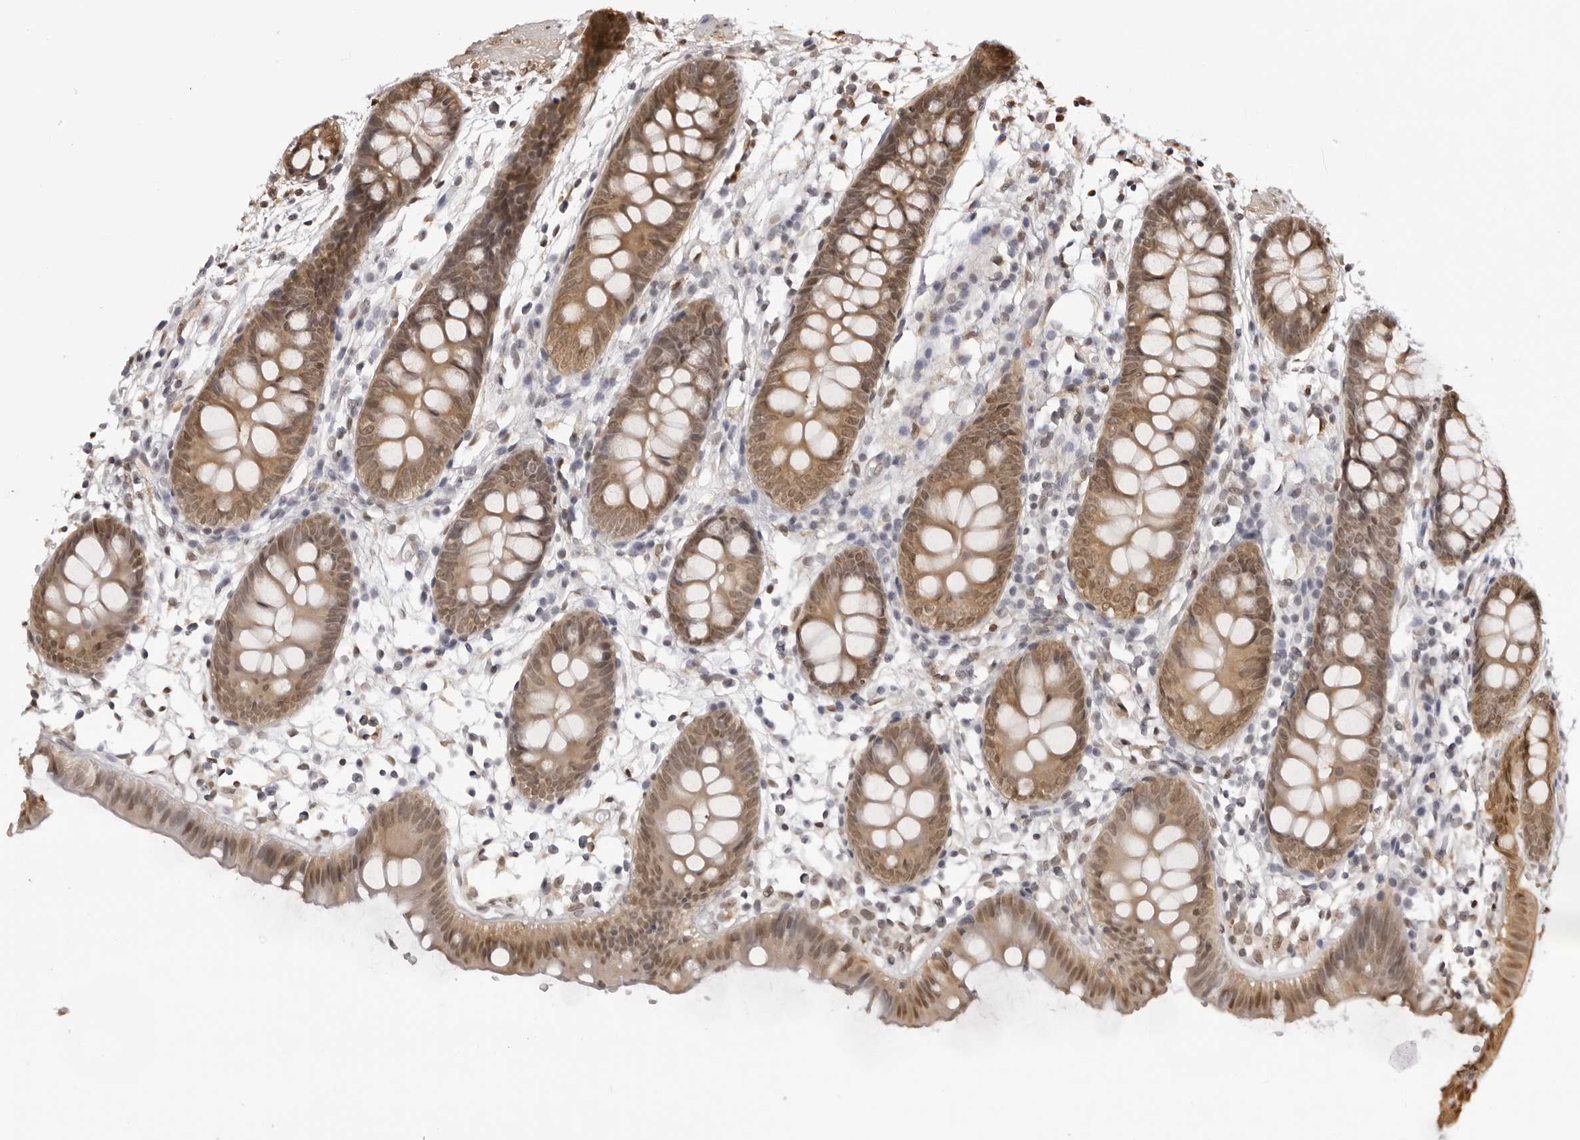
{"staining": {"intensity": "moderate", "quantity": ">75%", "location": "cytoplasmic/membranous,nuclear"}, "tissue": "colon", "cell_type": "Glandular cells", "image_type": "normal", "snomed": [{"axis": "morphology", "description": "Normal tissue, NOS"}, {"axis": "topography", "description": "Colon"}], "caption": "Protein staining by immunohistochemistry (IHC) reveals moderate cytoplasmic/membranous,nuclear staining in about >75% of glandular cells in benign colon.", "gene": "HSPA4", "patient": {"sex": "male", "age": 56}}